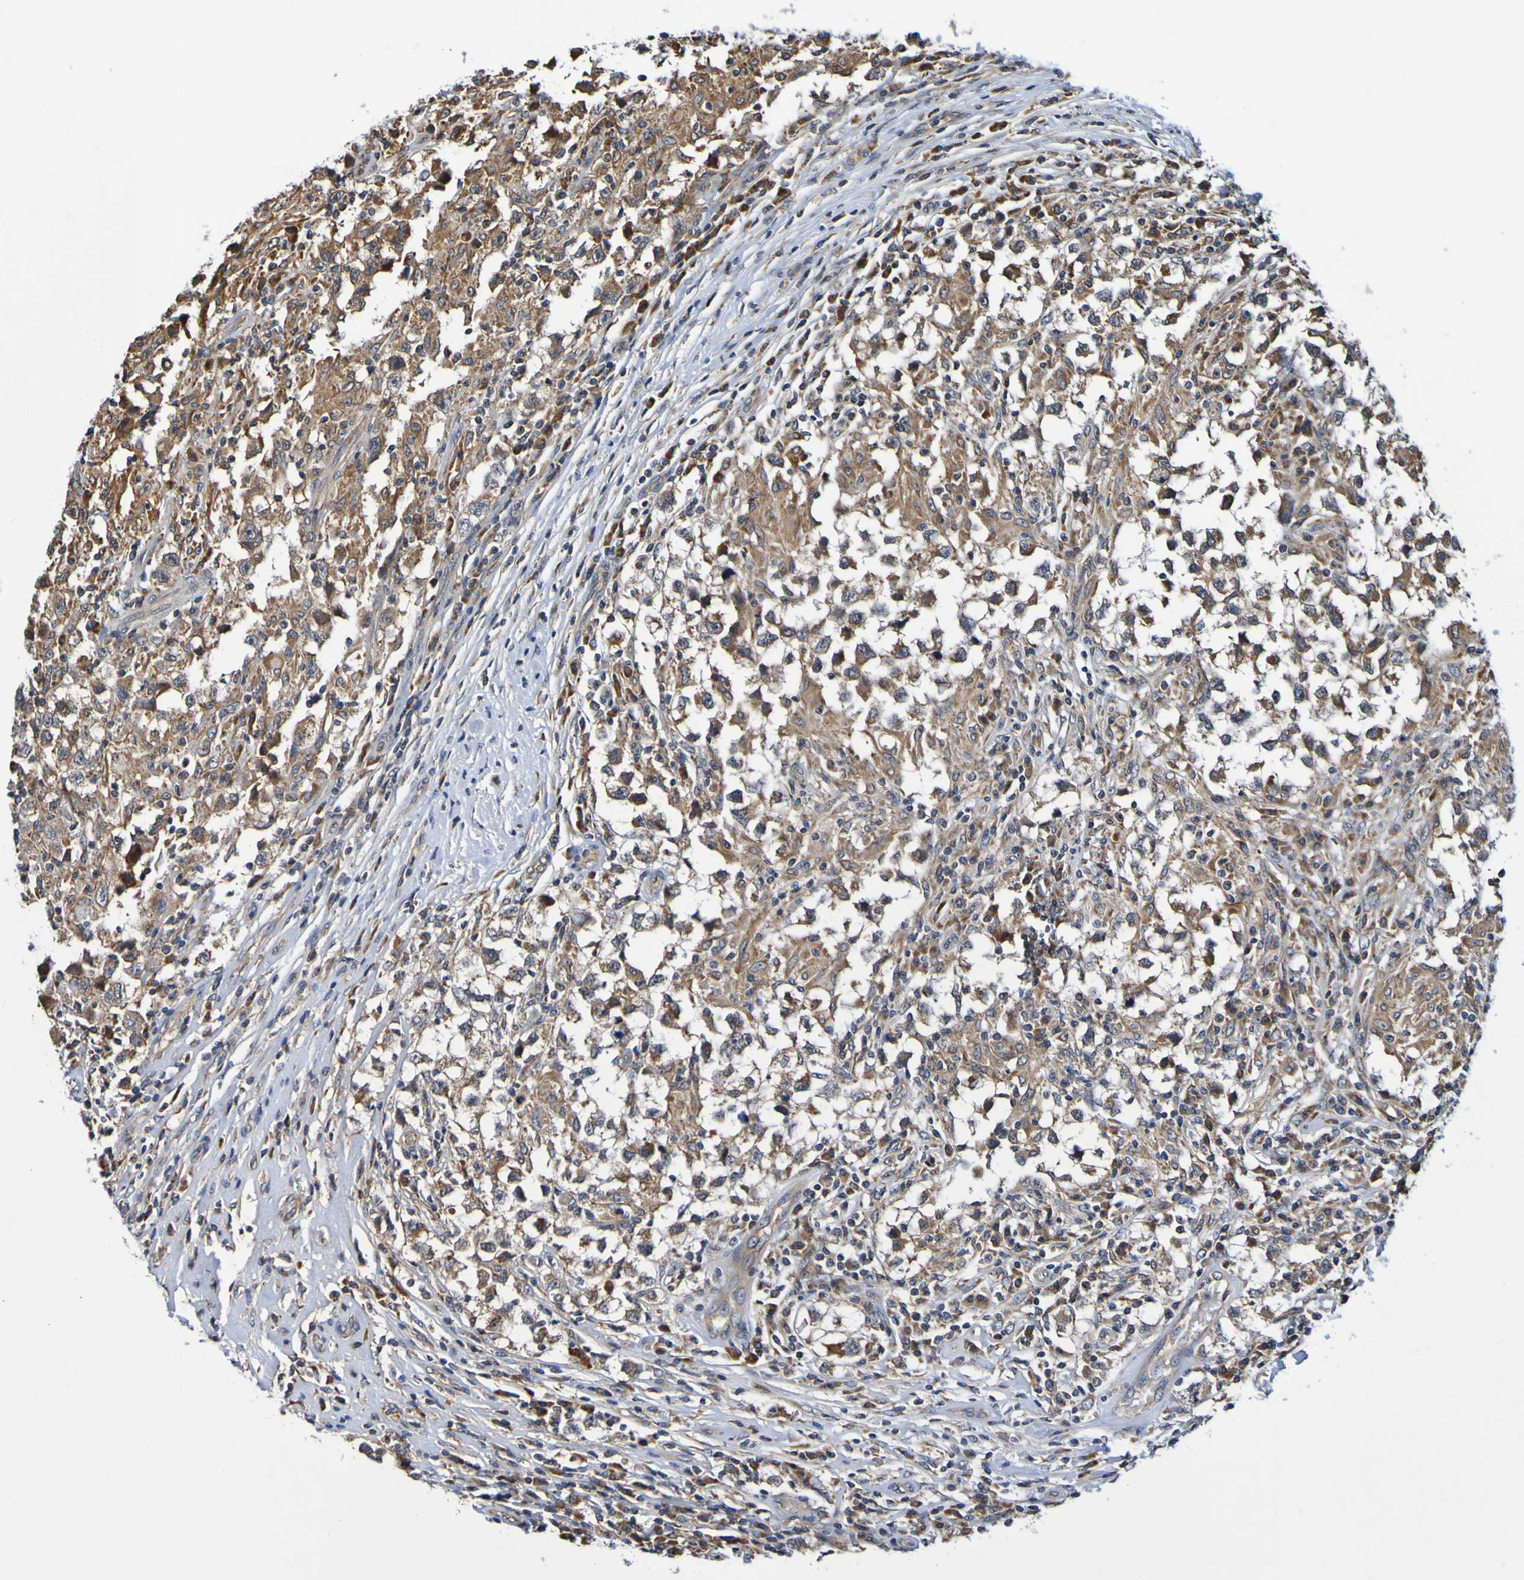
{"staining": {"intensity": "moderate", "quantity": ">75%", "location": "cytoplasmic/membranous"}, "tissue": "testis cancer", "cell_type": "Tumor cells", "image_type": "cancer", "snomed": [{"axis": "morphology", "description": "Carcinoma, Embryonal, NOS"}, {"axis": "topography", "description": "Testis"}], "caption": "Tumor cells exhibit medium levels of moderate cytoplasmic/membranous expression in about >75% of cells in human testis embryonal carcinoma. (DAB (3,3'-diaminobenzidine) IHC with brightfield microscopy, high magnification).", "gene": "AXIN1", "patient": {"sex": "male", "age": 21}}